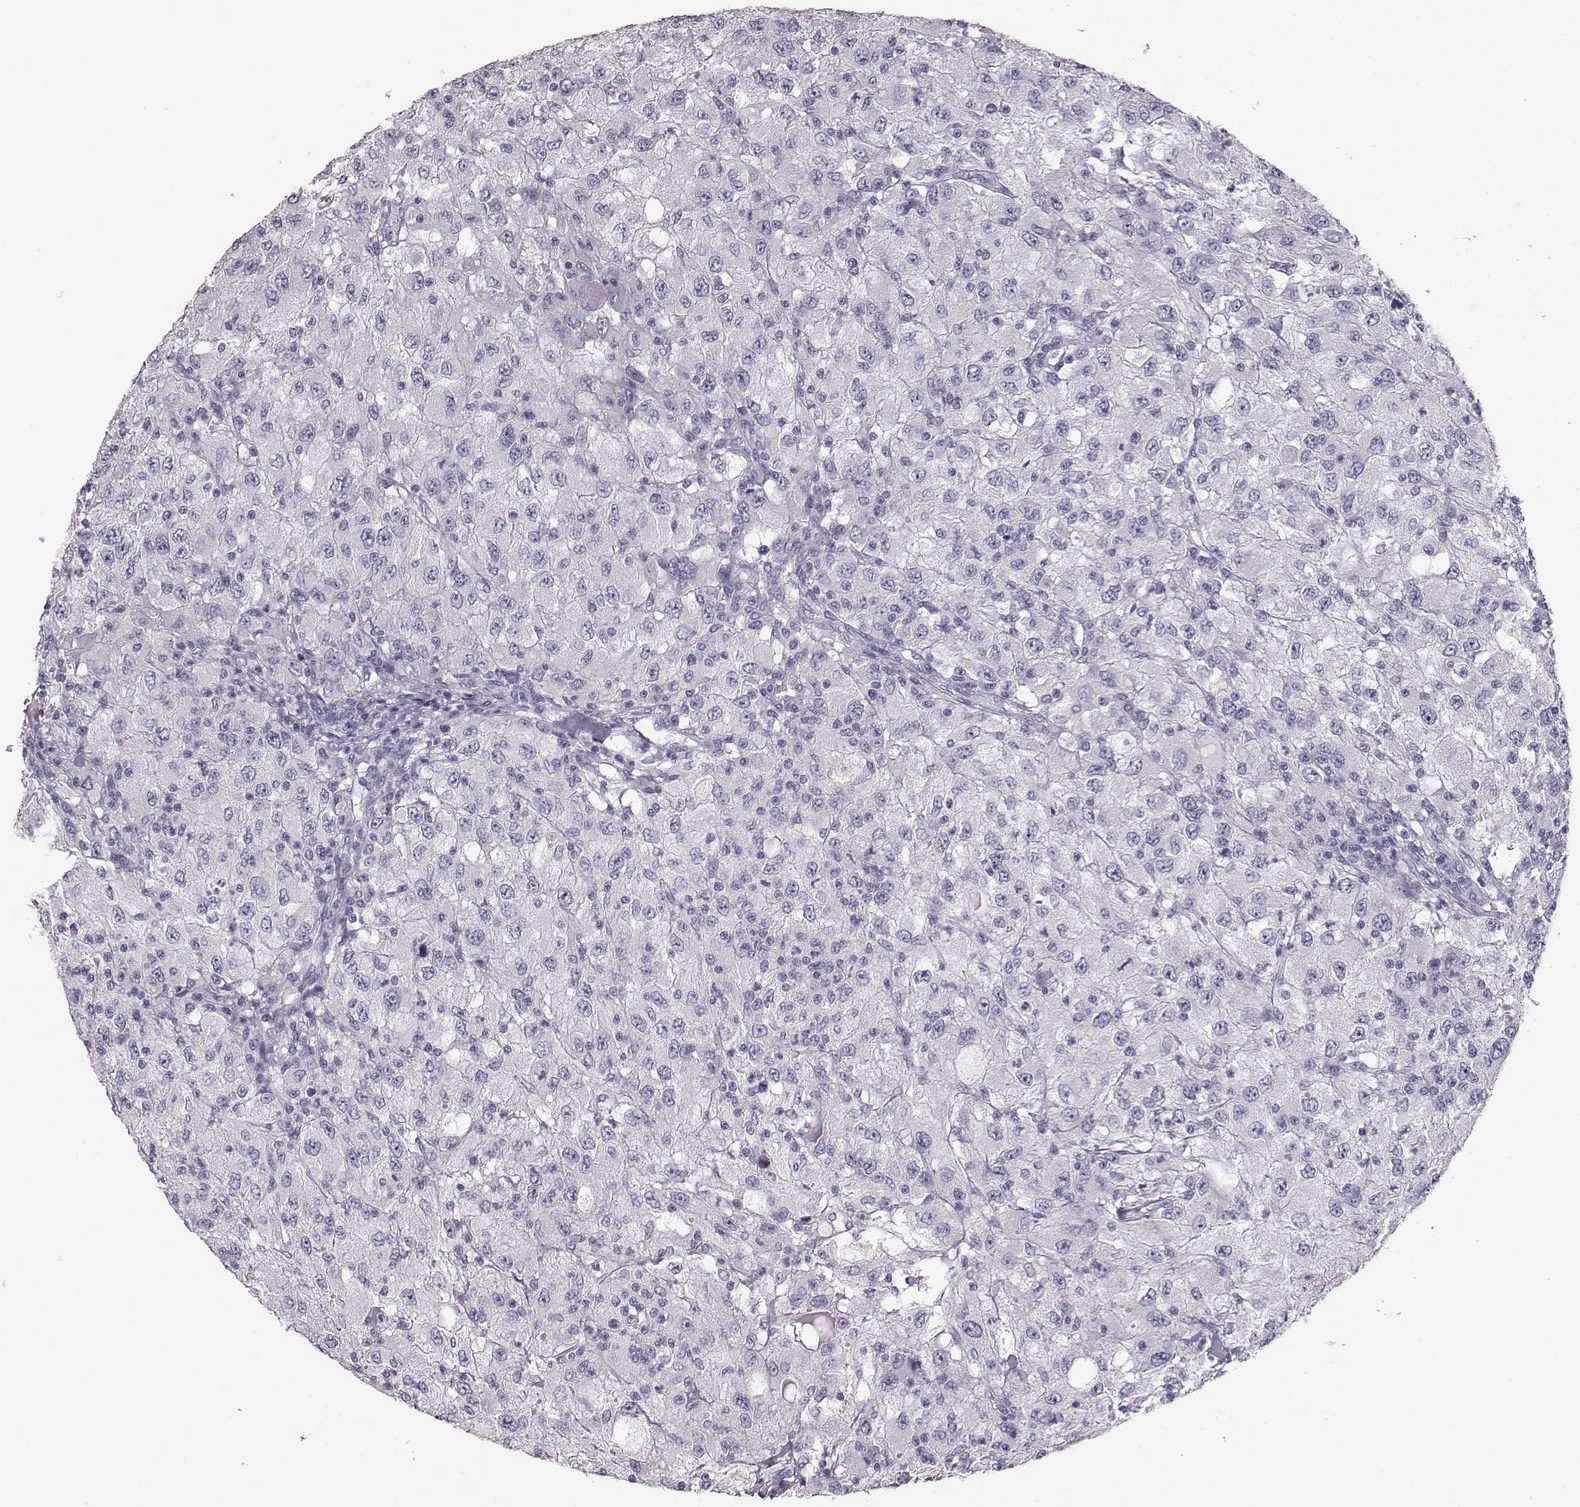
{"staining": {"intensity": "negative", "quantity": "none", "location": "none"}, "tissue": "renal cancer", "cell_type": "Tumor cells", "image_type": "cancer", "snomed": [{"axis": "morphology", "description": "Adenocarcinoma, NOS"}, {"axis": "topography", "description": "Kidney"}], "caption": "This micrograph is of renal adenocarcinoma stained with immunohistochemistry to label a protein in brown with the nuclei are counter-stained blue. There is no positivity in tumor cells.", "gene": "PKP2", "patient": {"sex": "female", "age": 67}}